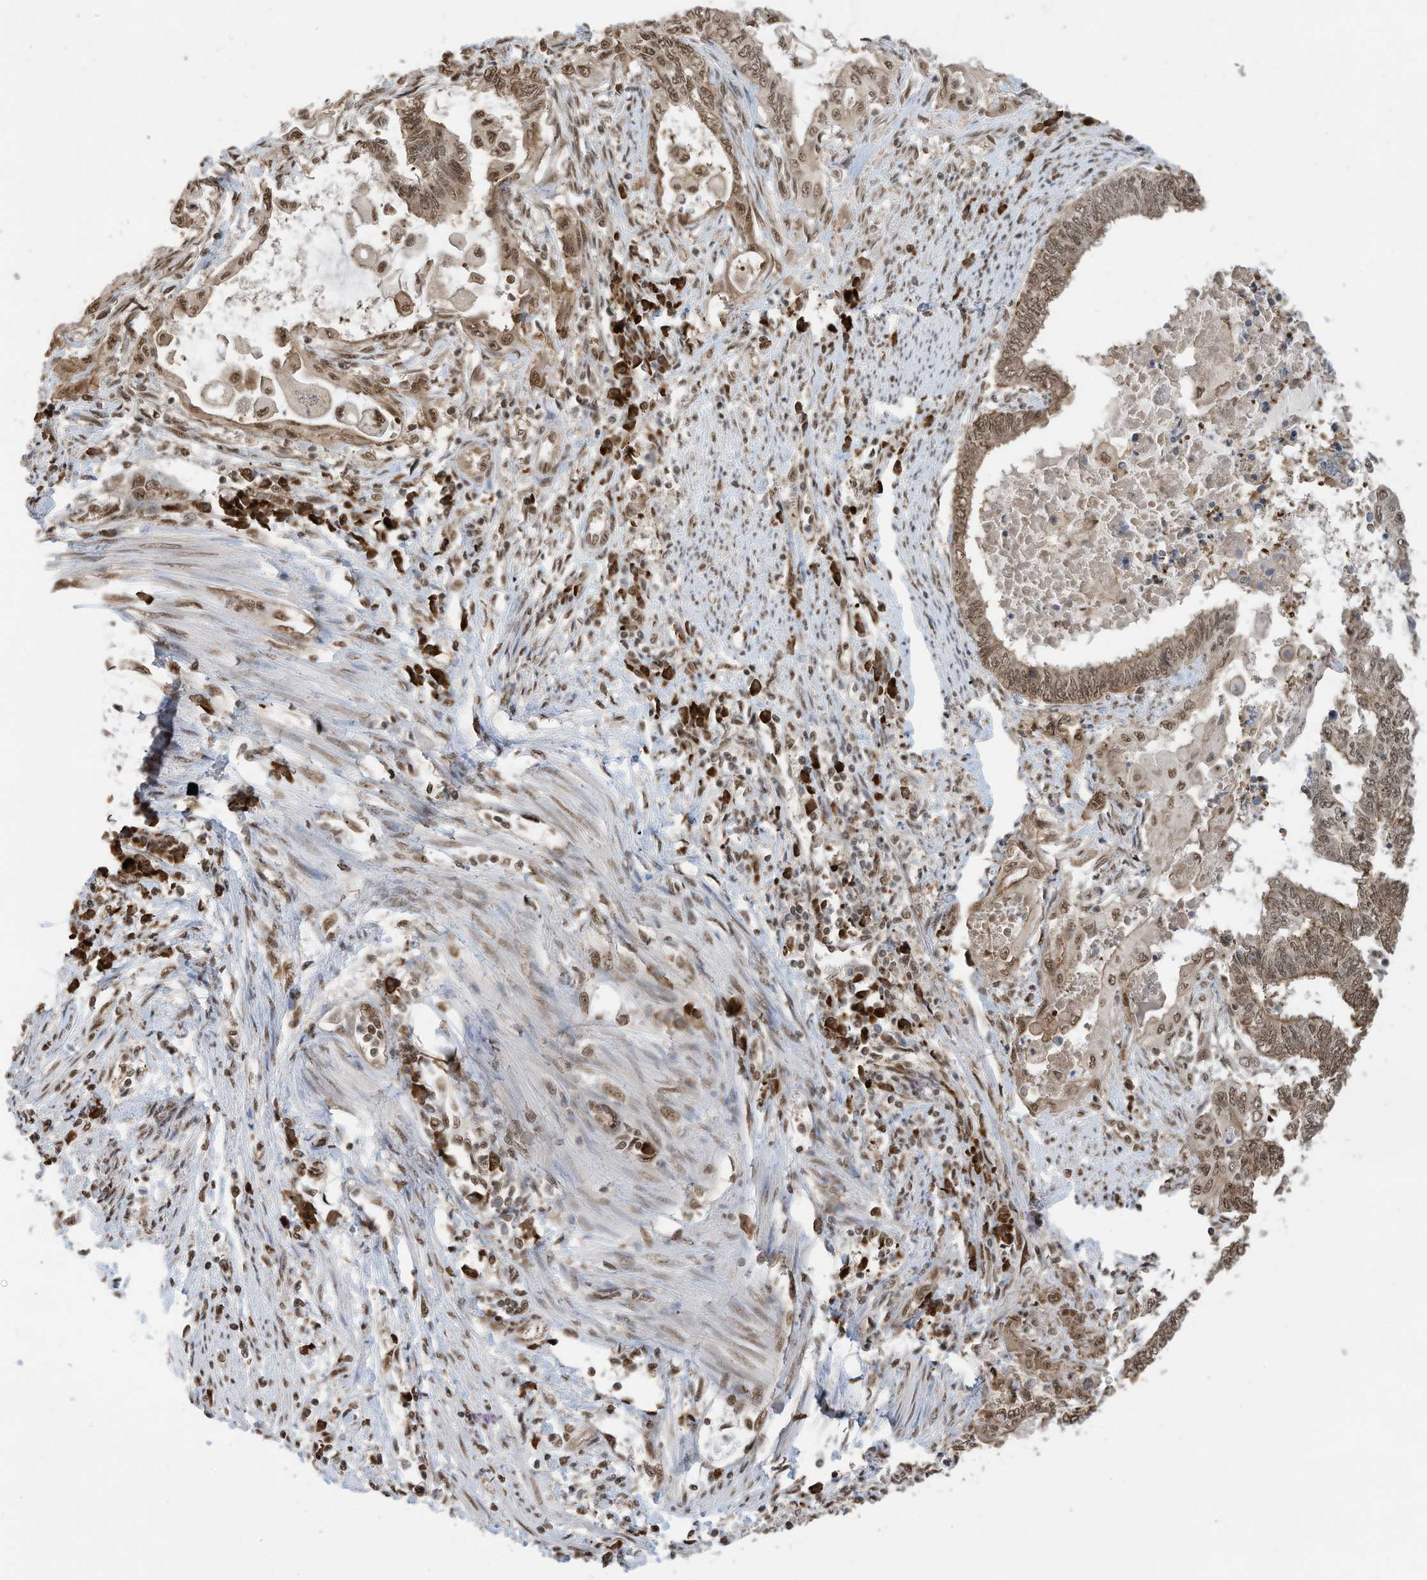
{"staining": {"intensity": "moderate", "quantity": ">75%", "location": "cytoplasmic/membranous,nuclear"}, "tissue": "endometrial cancer", "cell_type": "Tumor cells", "image_type": "cancer", "snomed": [{"axis": "morphology", "description": "Adenocarcinoma, NOS"}, {"axis": "topography", "description": "Uterus"}, {"axis": "topography", "description": "Endometrium"}], "caption": "Immunohistochemistry (IHC) histopathology image of human adenocarcinoma (endometrial) stained for a protein (brown), which shows medium levels of moderate cytoplasmic/membranous and nuclear staining in approximately >75% of tumor cells.", "gene": "ZNF195", "patient": {"sex": "female", "age": 70}}